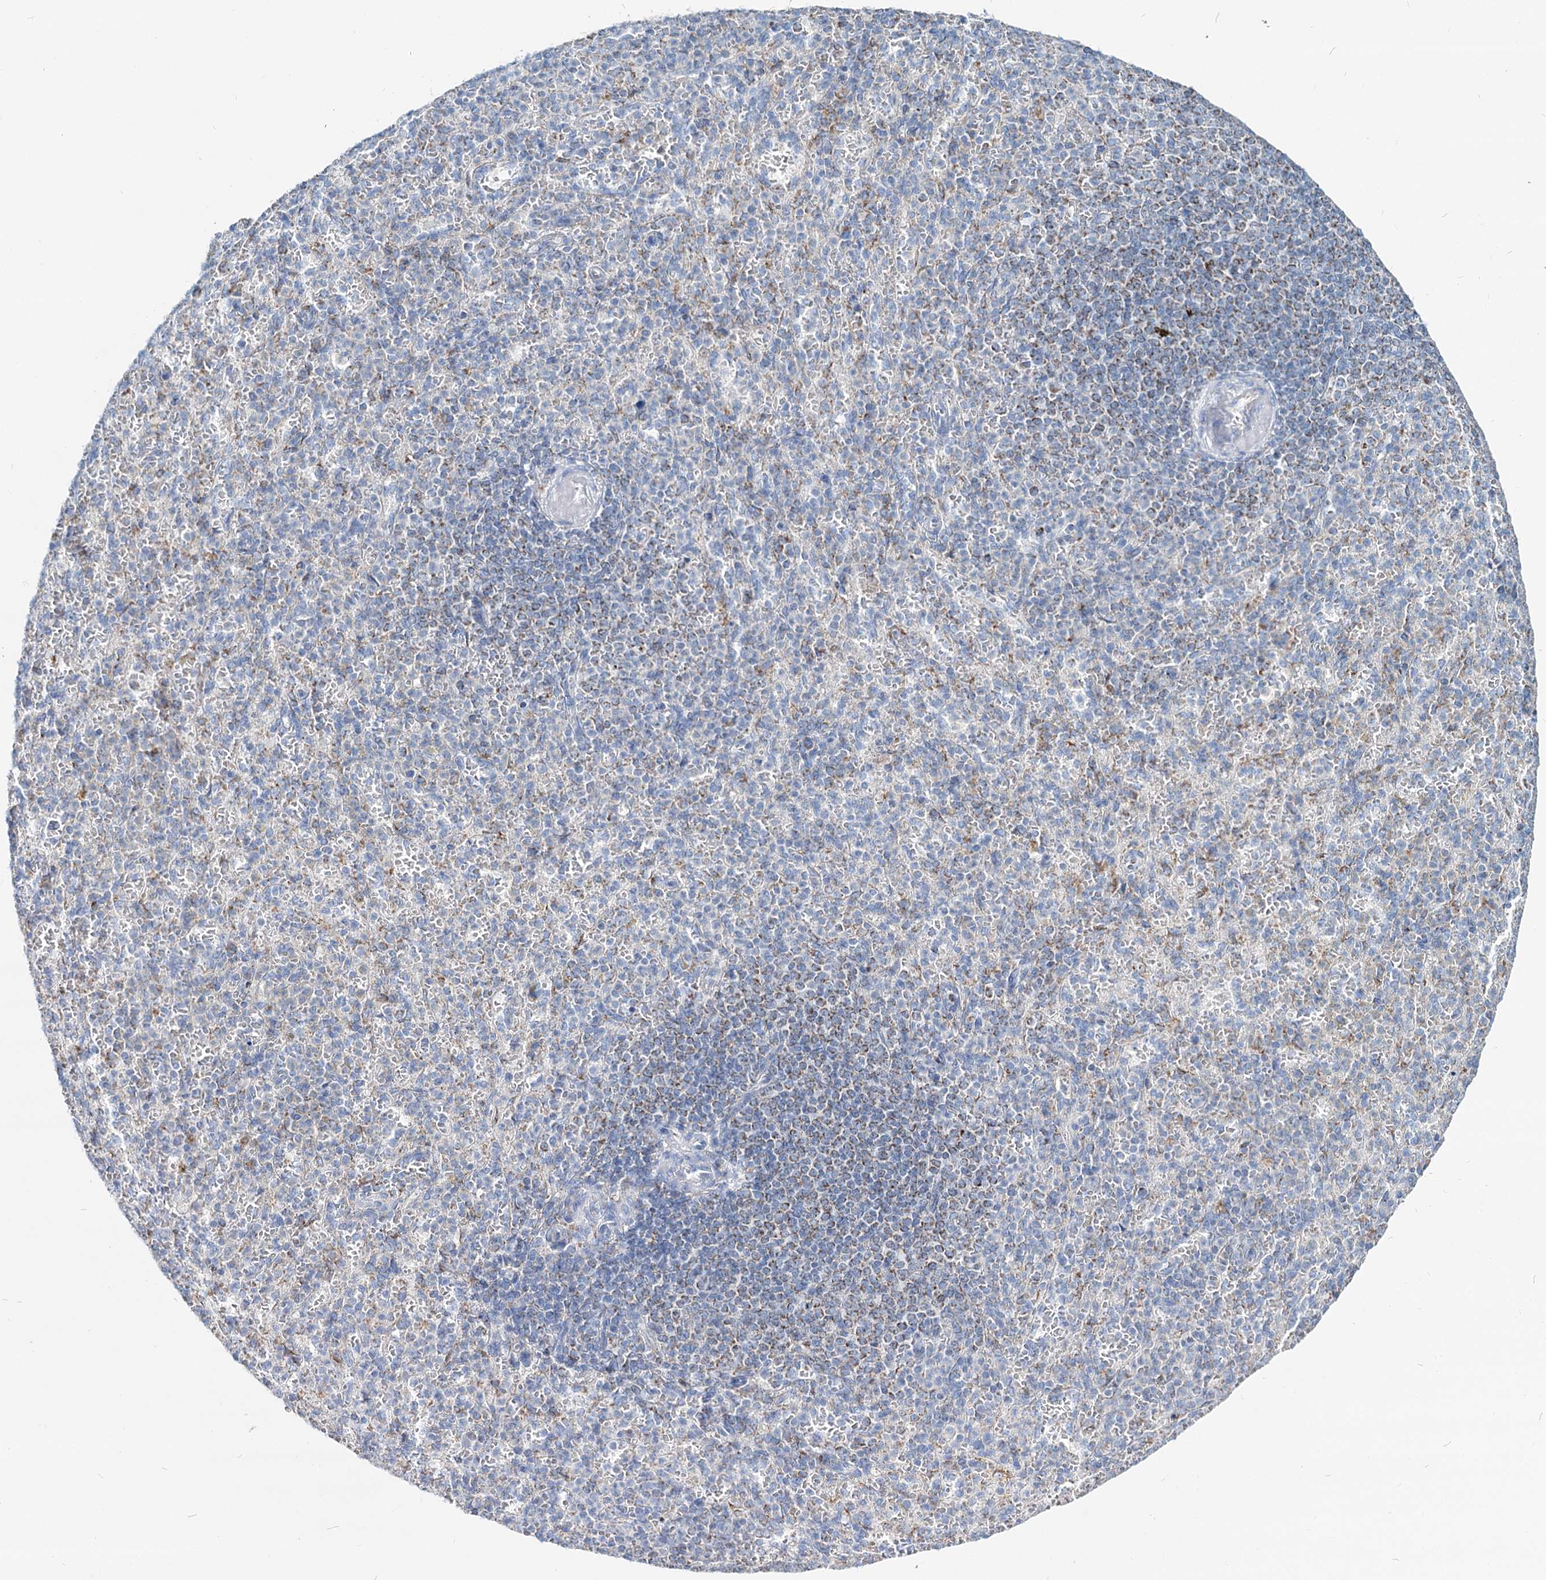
{"staining": {"intensity": "negative", "quantity": "none", "location": "none"}, "tissue": "spleen", "cell_type": "Cells in red pulp", "image_type": "normal", "snomed": [{"axis": "morphology", "description": "Normal tissue, NOS"}, {"axis": "topography", "description": "Spleen"}], "caption": "DAB (3,3'-diaminobenzidine) immunohistochemical staining of normal human spleen reveals no significant expression in cells in red pulp.", "gene": "MCCC2", "patient": {"sex": "female", "age": 74}}